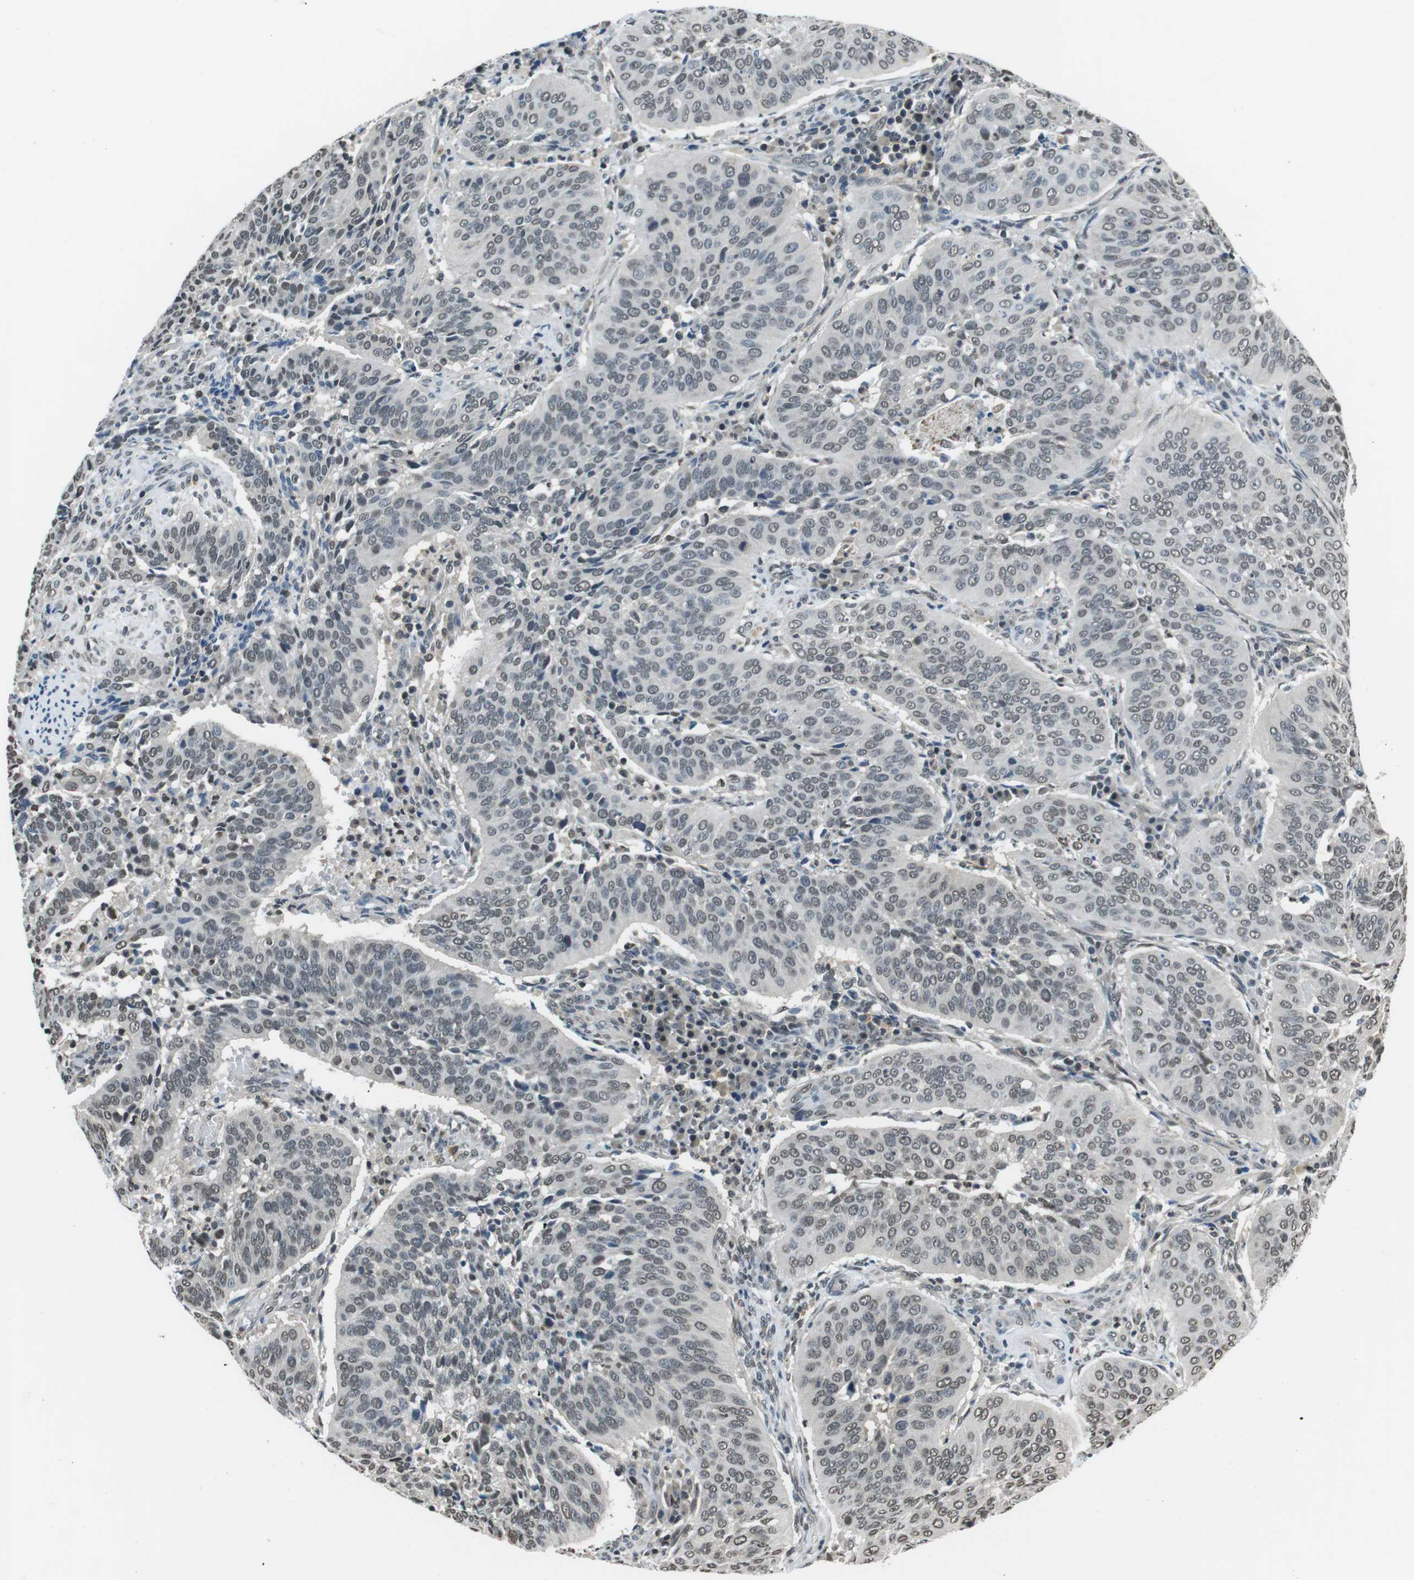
{"staining": {"intensity": "weak", "quantity": ">75%", "location": "nuclear"}, "tissue": "cervical cancer", "cell_type": "Tumor cells", "image_type": "cancer", "snomed": [{"axis": "morphology", "description": "Normal tissue, NOS"}, {"axis": "morphology", "description": "Squamous cell carcinoma, NOS"}, {"axis": "topography", "description": "Cervix"}], "caption": "Immunohistochemical staining of cervical cancer (squamous cell carcinoma) displays low levels of weak nuclear staining in approximately >75% of tumor cells. (DAB (3,3'-diaminobenzidine) = brown stain, brightfield microscopy at high magnification).", "gene": "NEK4", "patient": {"sex": "female", "age": 39}}